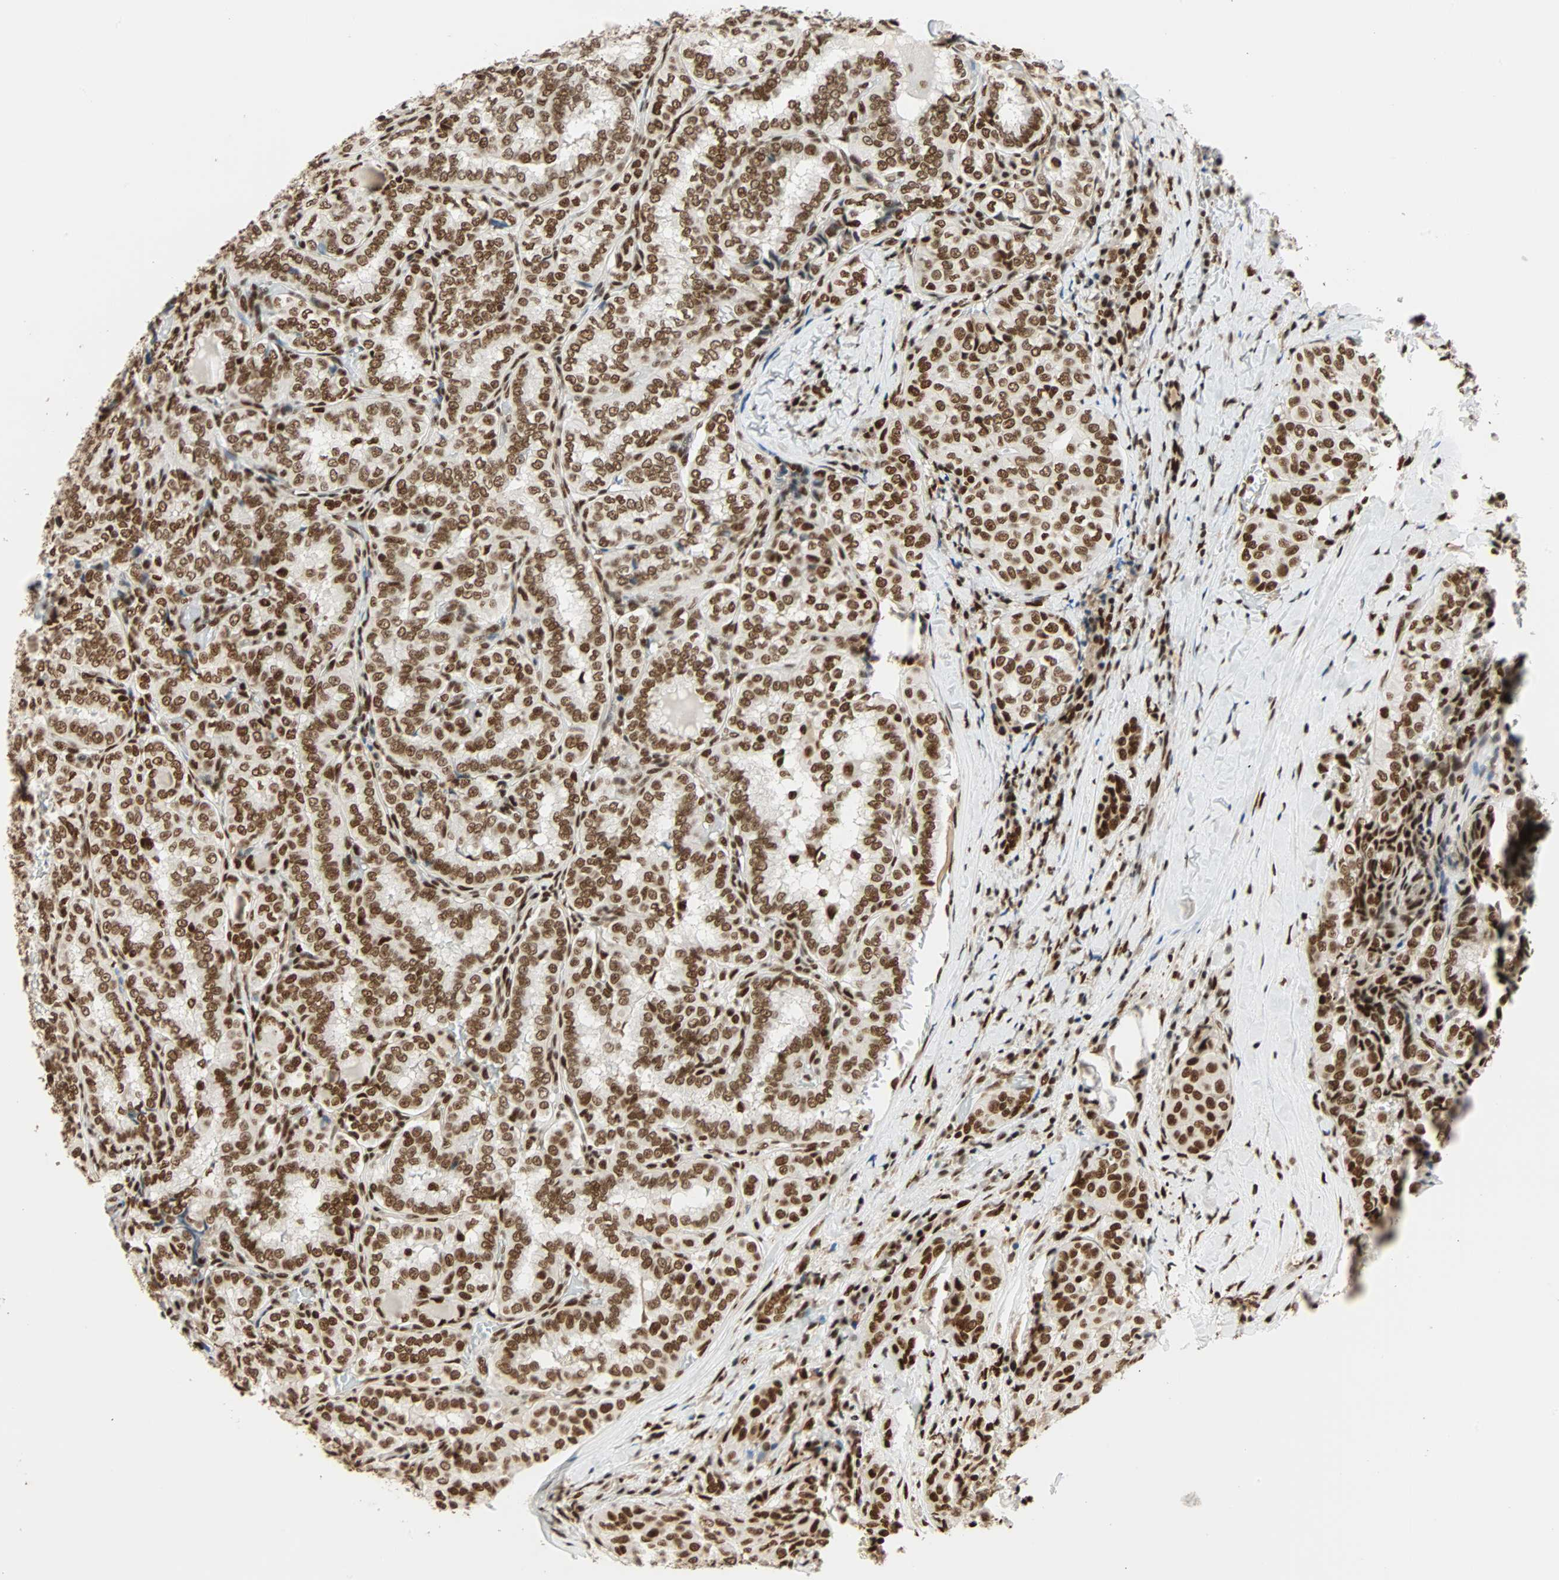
{"staining": {"intensity": "strong", "quantity": ">75%", "location": "nuclear"}, "tissue": "thyroid cancer", "cell_type": "Tumor cells", "image_type": "cancer", "snomed": [{"axis": "morphology", "description": "Normal tissue, NOS"}, {"axis": "morphology", "description": "Papillary adenocarcinoma, NOS"}, {"axis": "topography", "description": "Thyroid gland"}], "caption": "Immunohistochemical staining of human thyroid cancer (papillary adenocarcinoma) shows high levels of strong nuclear protein positivity in about >75% of tumor cells.", "gene": "CDK12", "patient": {"sex": "female", "age": 30}}